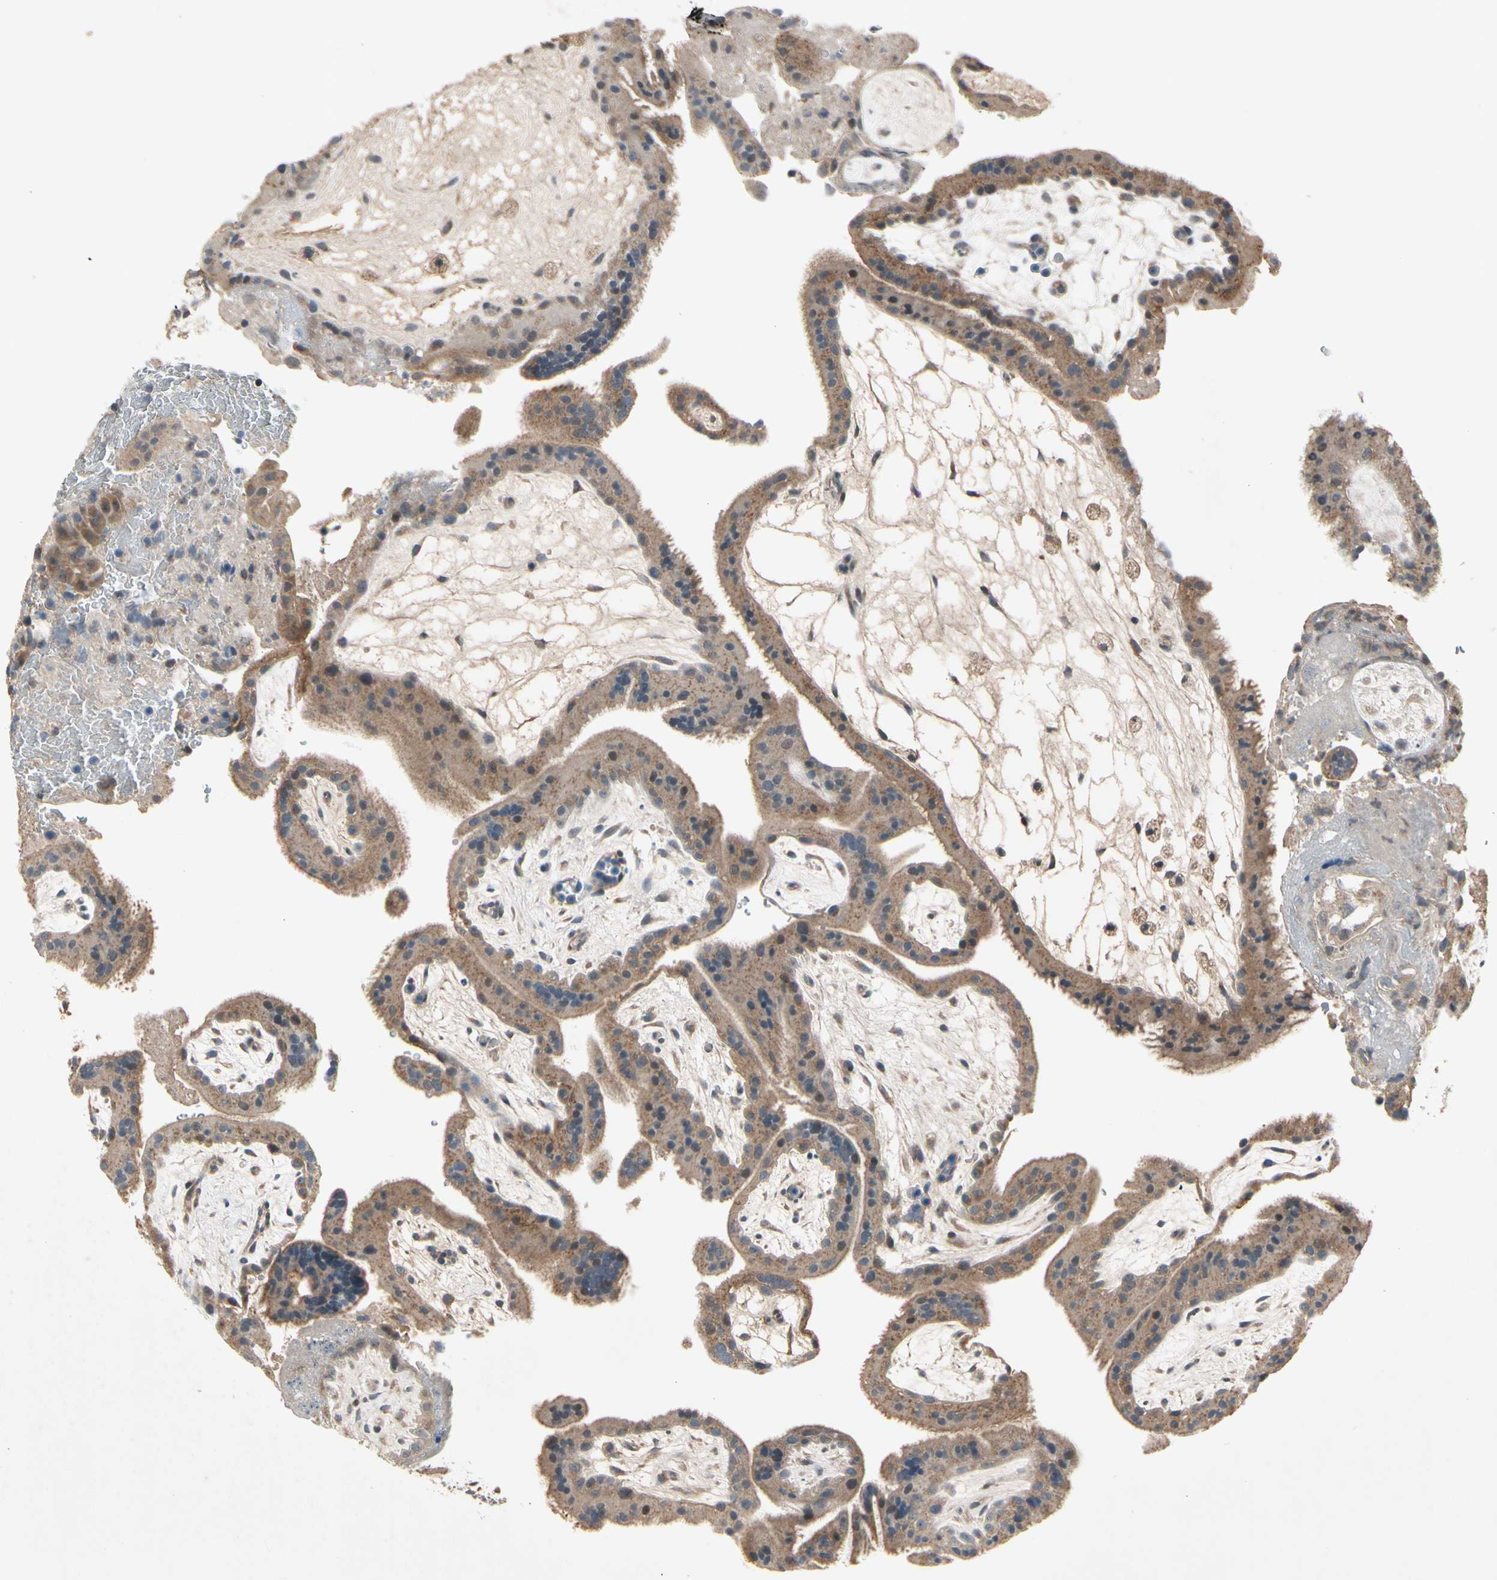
{"staining": {"intensity": "moderate", "quantity": ">75%", "location": "cytoplasmic/membranous"}, "tissue": "placenta", "cell_type": "Trophoblastic cells", "image_type": "normal", "snomed": [{"axis": "morphology", "description": "Normal tissue, NOS"}, {"axis": "topography", "description": "Placenta"}], "caption": "IHC histopathology image of unremarkable human placenta stained for a protein (brown), which shows medium levels of moderate cytoplasmic/membranous staining in about >75% of trophoblastic cells.", "gene": "NSF", "patient": {"sex": "female", "age": 19}}